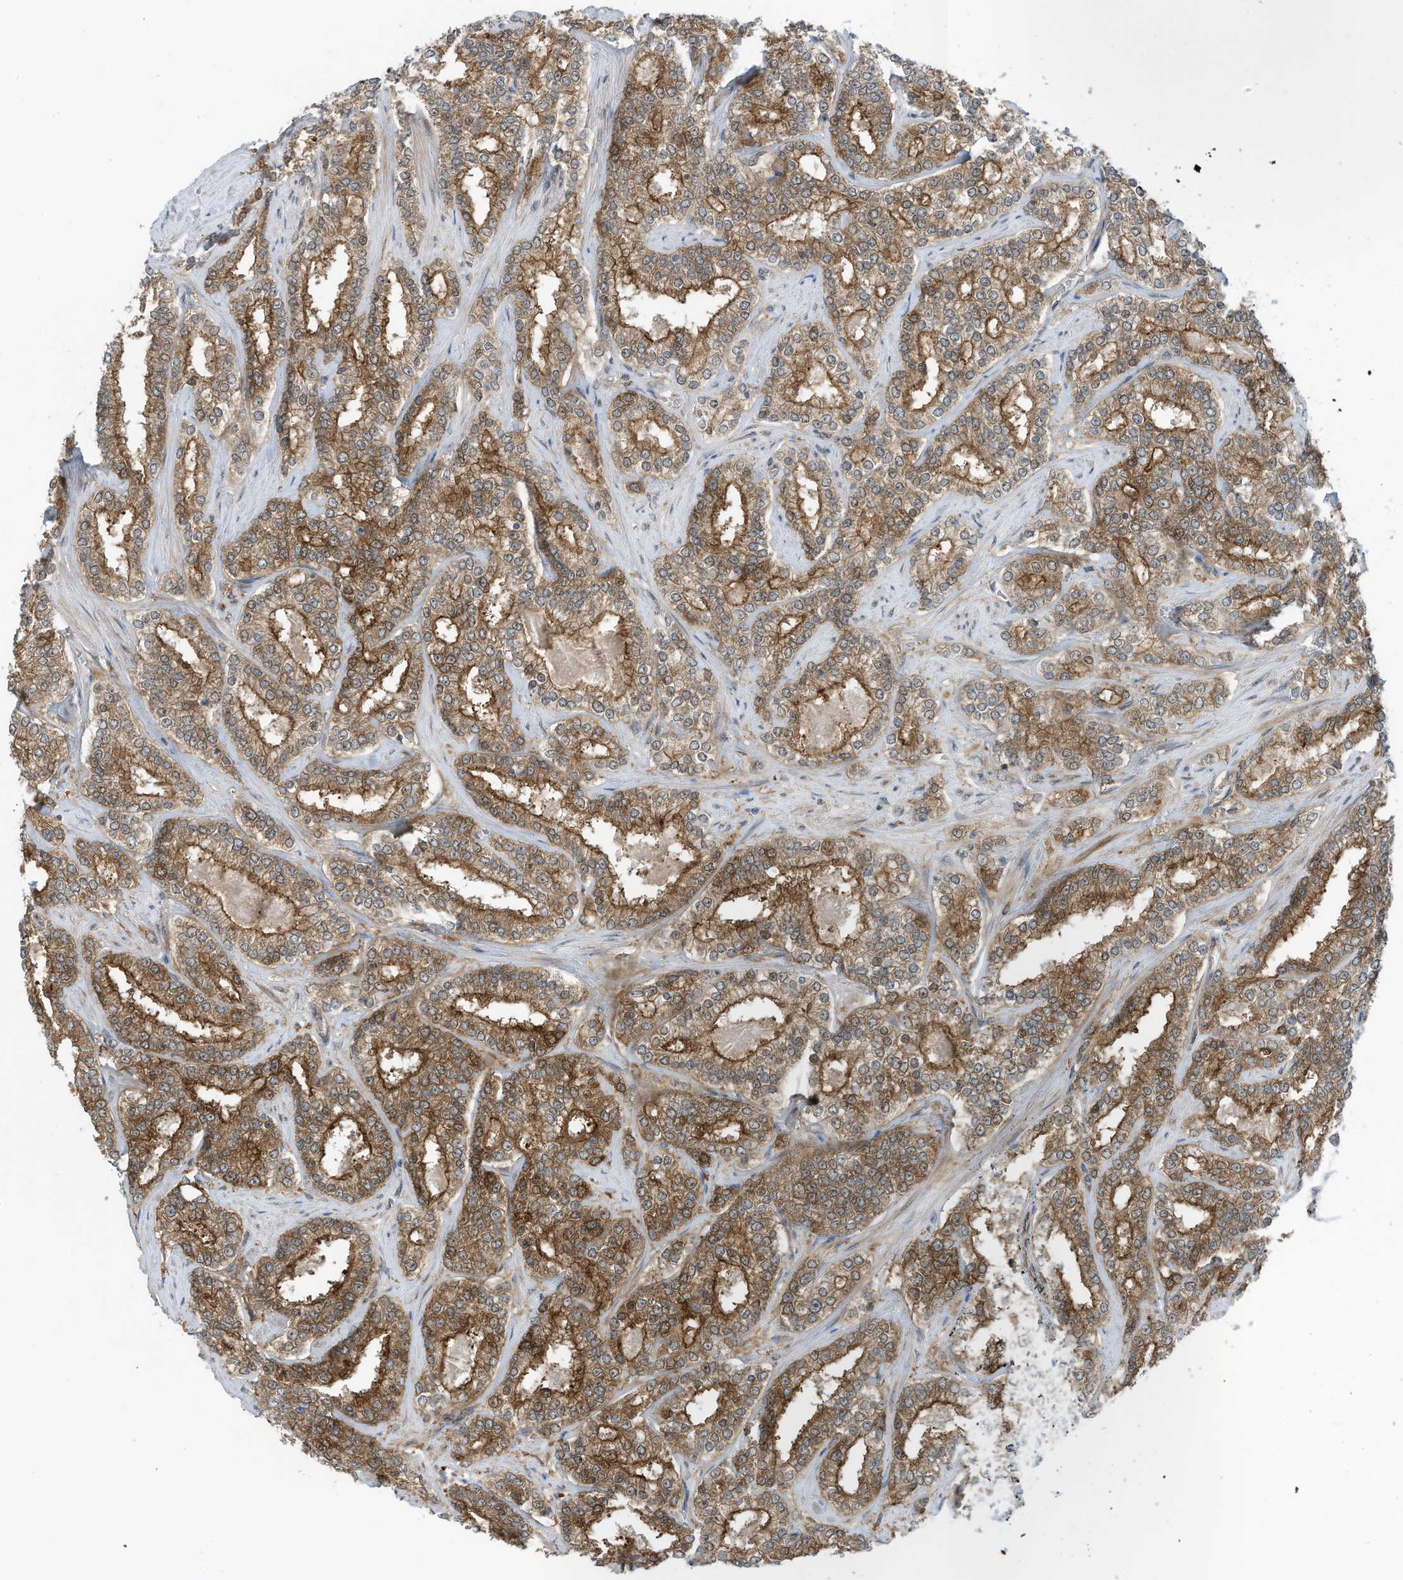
{"staining": {"intensity": "moderate", "quantity": ">75%", "location": "cytoplasmic/membranous"}, "tissue": "prostate cancer", "cell_type": "Tumor cells", "image_type": "cancer", "snomed": [{"axis": "morphology", "description": "Normal tissue, NOS"}, {"axis": "morphology", "description": "Adenocarcinoma, High grade"}, {"axis": "topography", "description": "Prostate"}], "caption": "IHC of human prostate cancer displays medium levels of moderate cytoplasmic/membranous positivity in about >75% of tumor cells. (DAB (3,3'-diaminobenzidine) IHC, brown staining for protein, blue staining for nuclei).", "gene": "REPS1", "patient": {"sex": "male", "age": 83}}